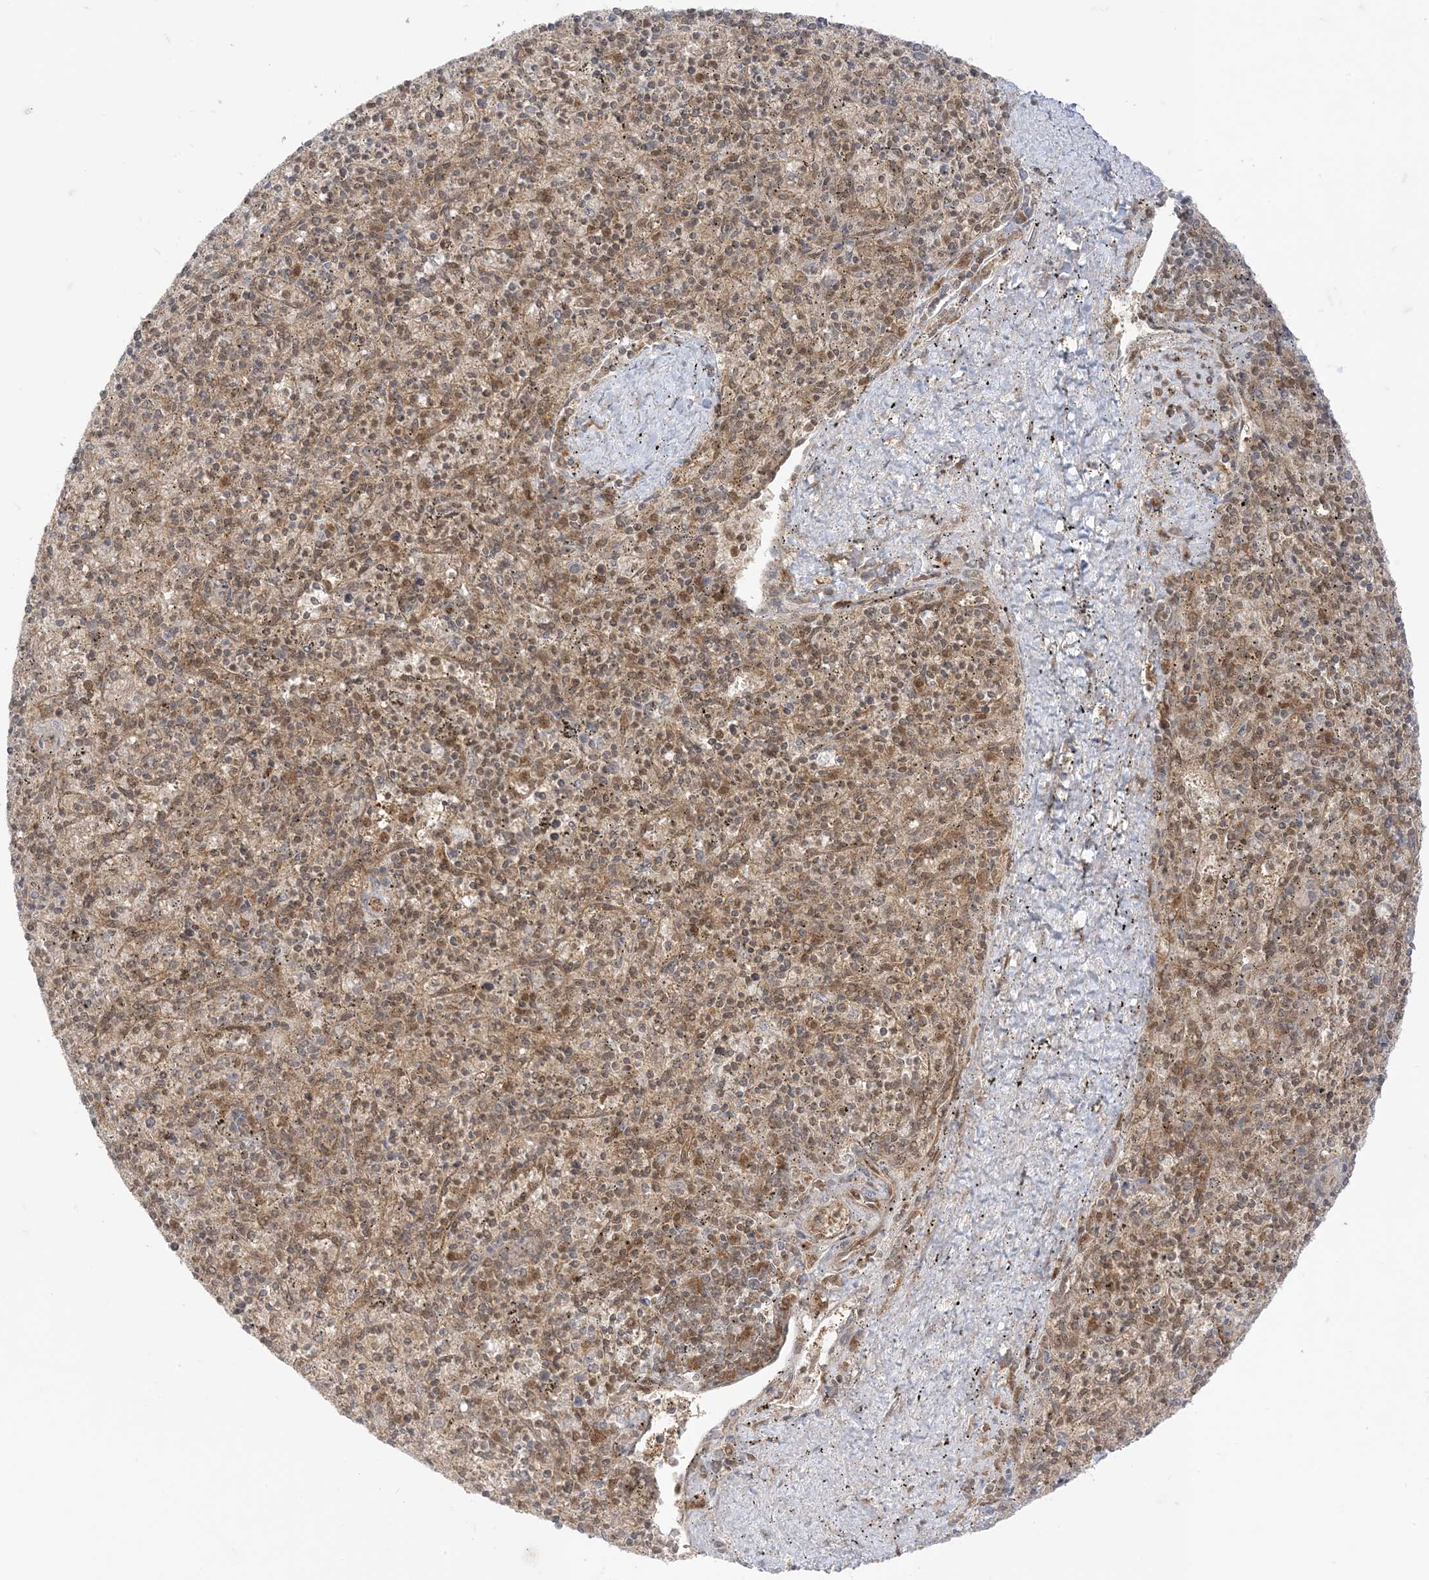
{"staining": {"intensity": "moderate", "quantity": "25%-75%", "location": "cytoplasmic/membranous"}, "tissue": "spleen", "cell_type": "Cells in red pulp", "image_type": "normal", "snomed": [{"axis": "morphology", "description": "Normal tissue, NOS"}, {"axis": "topography", "description": "Spleen"}], "caption": "Brown immunohistochemical staining in unremarkable spleen displays moderate cytoplasmic/membranous expression in about 25%-75% of cells in red pulp. (DAB = brown stain, brightfield microscopy at high magnification).", "gene": "PTPA", "patient": {"sex": "male", "age": 72}}